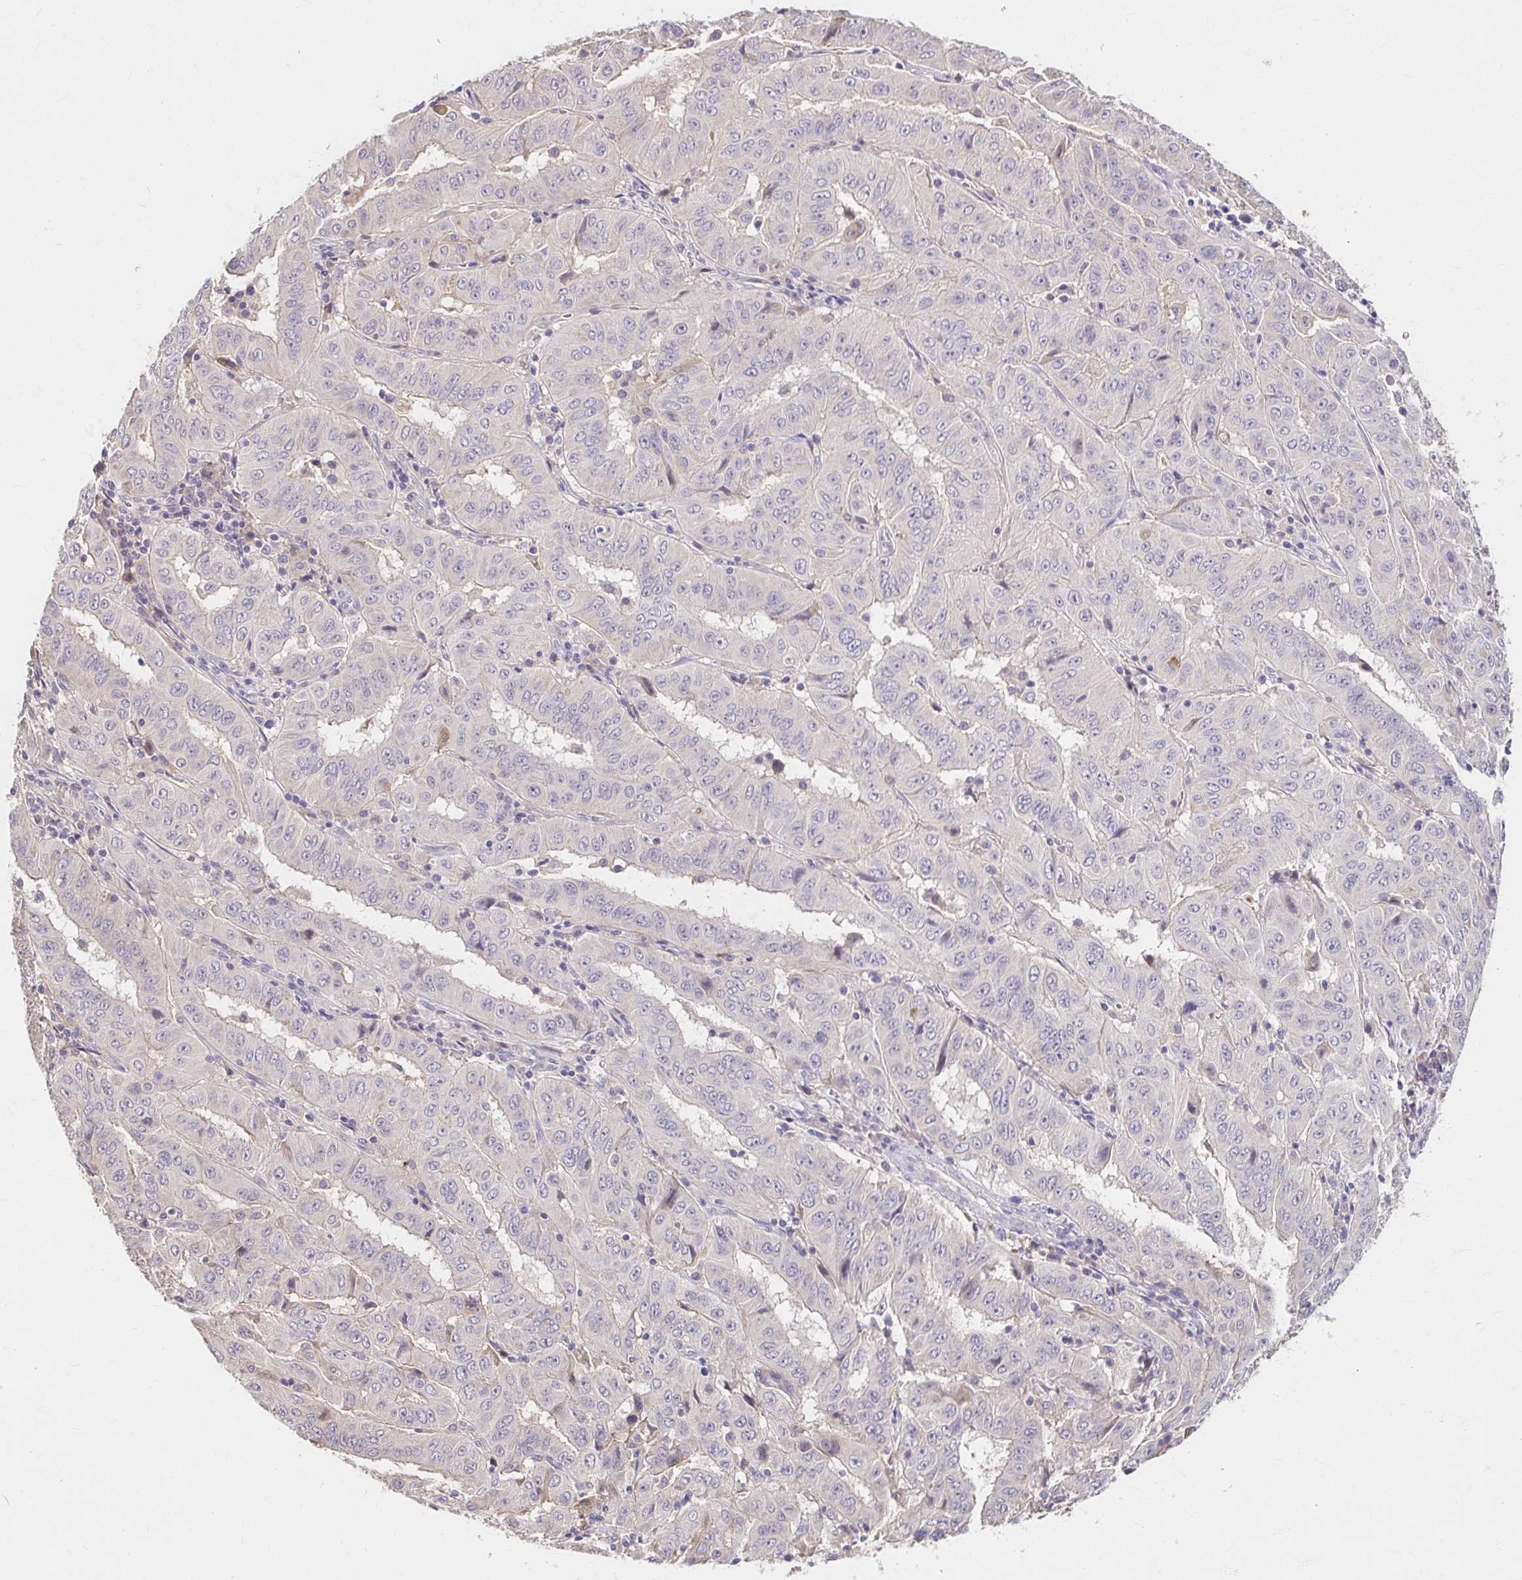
{"staining": {"intensity": "negative", "quantity": "none", "location": "none"}, "tissue": "pancreatic cancer", "cell_type": "Tumor cells", "image_type": "cancer", "snomed": [{"axis": "morphology", "description": "Adenocarcinoma, NOS"}, {"axis": "topography", "description": "Pancreas"}], "caption": "Immunohistochemical staining of human pancreatic adenocarcinoma reveals no significant expression in tumor cells. Nuclei are stained in blue.", "gene": "HMGCS2", "patient": {"sex": "male", "age": 63}}